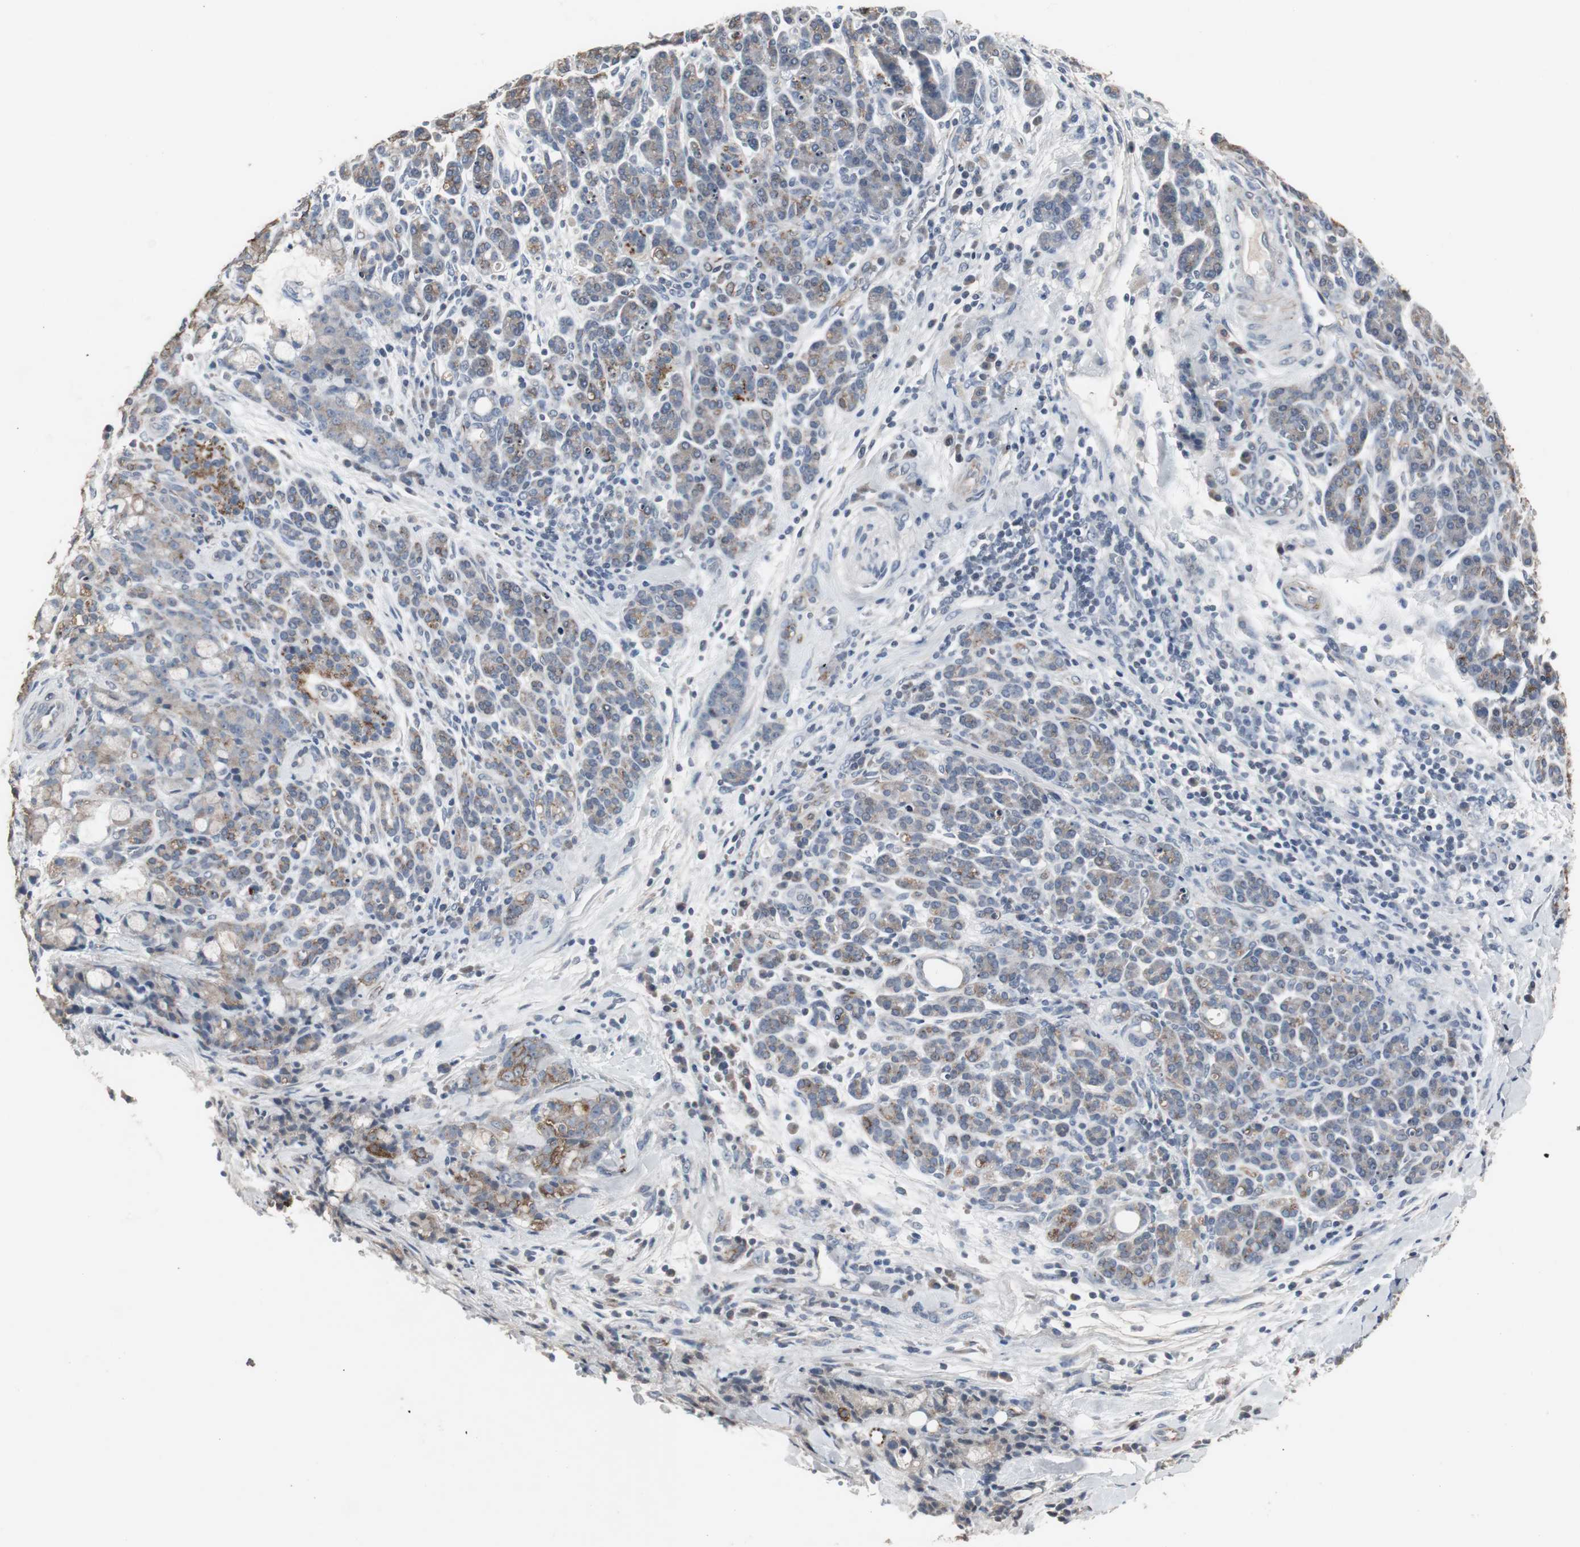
{"staining": {"intensity": "moderate", "quantity": "<25%", "location": "cytoplasmic/membranous"}, "tissue": "pancreatic cancer", "cell_type": "Tumor cells", "image_type": "cancer", "snomed": [{"axis": "morphology", "description": "Adenocarcinoma, NOS"}, {"axis": "topography", "description": "Pancreas"}], "caption": "The immunohistochemical stain shows moderate cytoplasmic/membranous positivity in tumor cells of adenocarcinoma (pancreatic) tissue.", "gene": "ACAA1", "patient": {"sex": "female", "age": 73}}